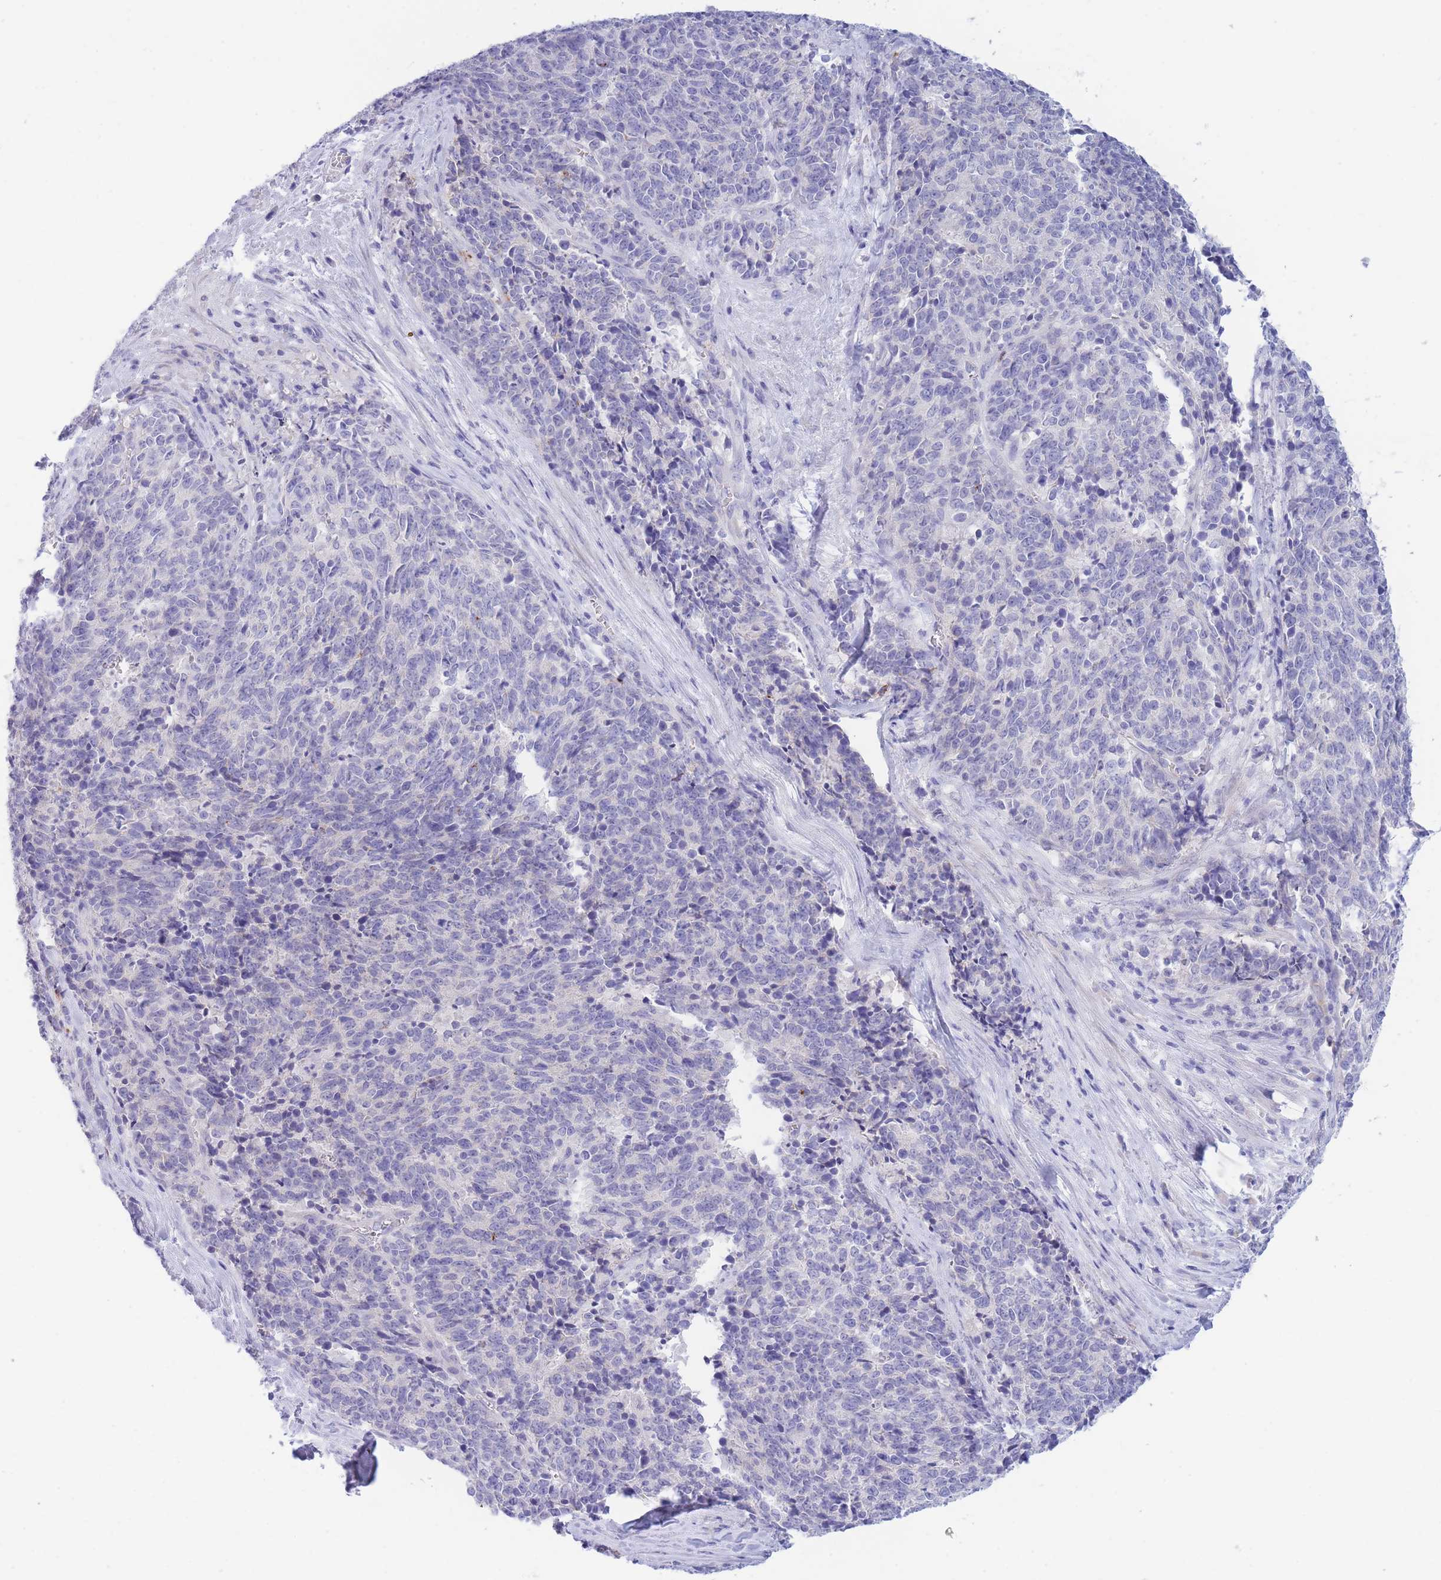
{"staining": {"intensity": "negative", "quantity": "none", "location": "none"}, "tissue": "cervical cancer", "cell_type": "Tumor cells", "image_type": "cancer", "snomed": [{"axis": "morphology", "description": "Squamous cell carcinoma, NOS"}, {"axis": "topography", "description": "Cervix"}], "caption": "Immunohistochemistry of human cervical squamous cell carcinoma demonstrates no staining in tumor cells.", "gene": "PCDHB3", "patient": {"sex": "female", "age": 29}}